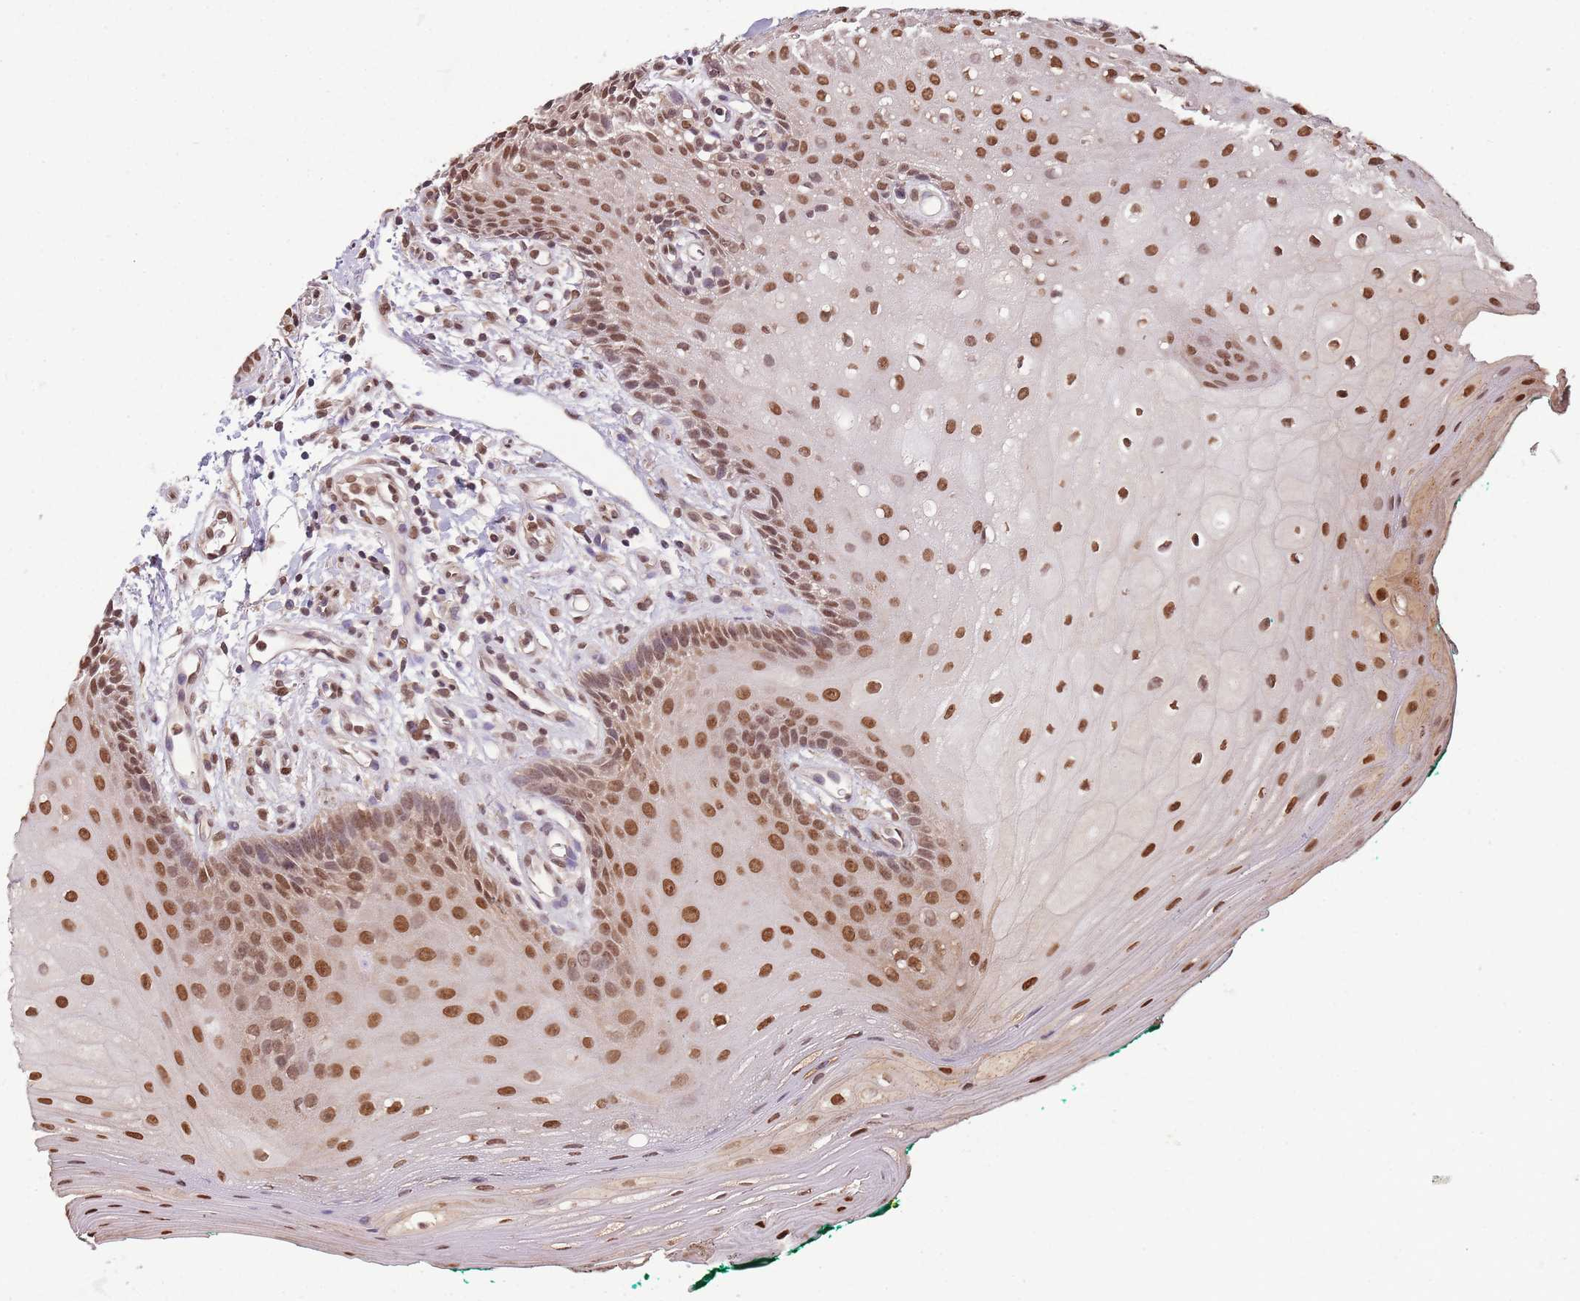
{"staining": {"intensity": "strong", "quantity": ">75%", "location": "nuclear"}, "tissue": "oral mucosa", "cell_type": "Squamous epithelial cells", "image_type": "normal", "snomed": [{"axis": "morphology", "description": "Normal tissue, NOS"}, {"axis": "morphology", "description": "Squamous cell carcinoma, NOS"}, {"axis": "topography", "description": "Oral tissue"}, {"axis": "topography", "description": "Tounge, NOS"}, {"axis": "topography", "description": "Head-Neck"}], "caption": "Brown immunohistochemical staining in unremarkable oral mucosa reveals strong nuclear staining in about >75% of squamous epithelial cells.", "gene": "RPS27A", "patient": {"sex": "male", "age": 79}}